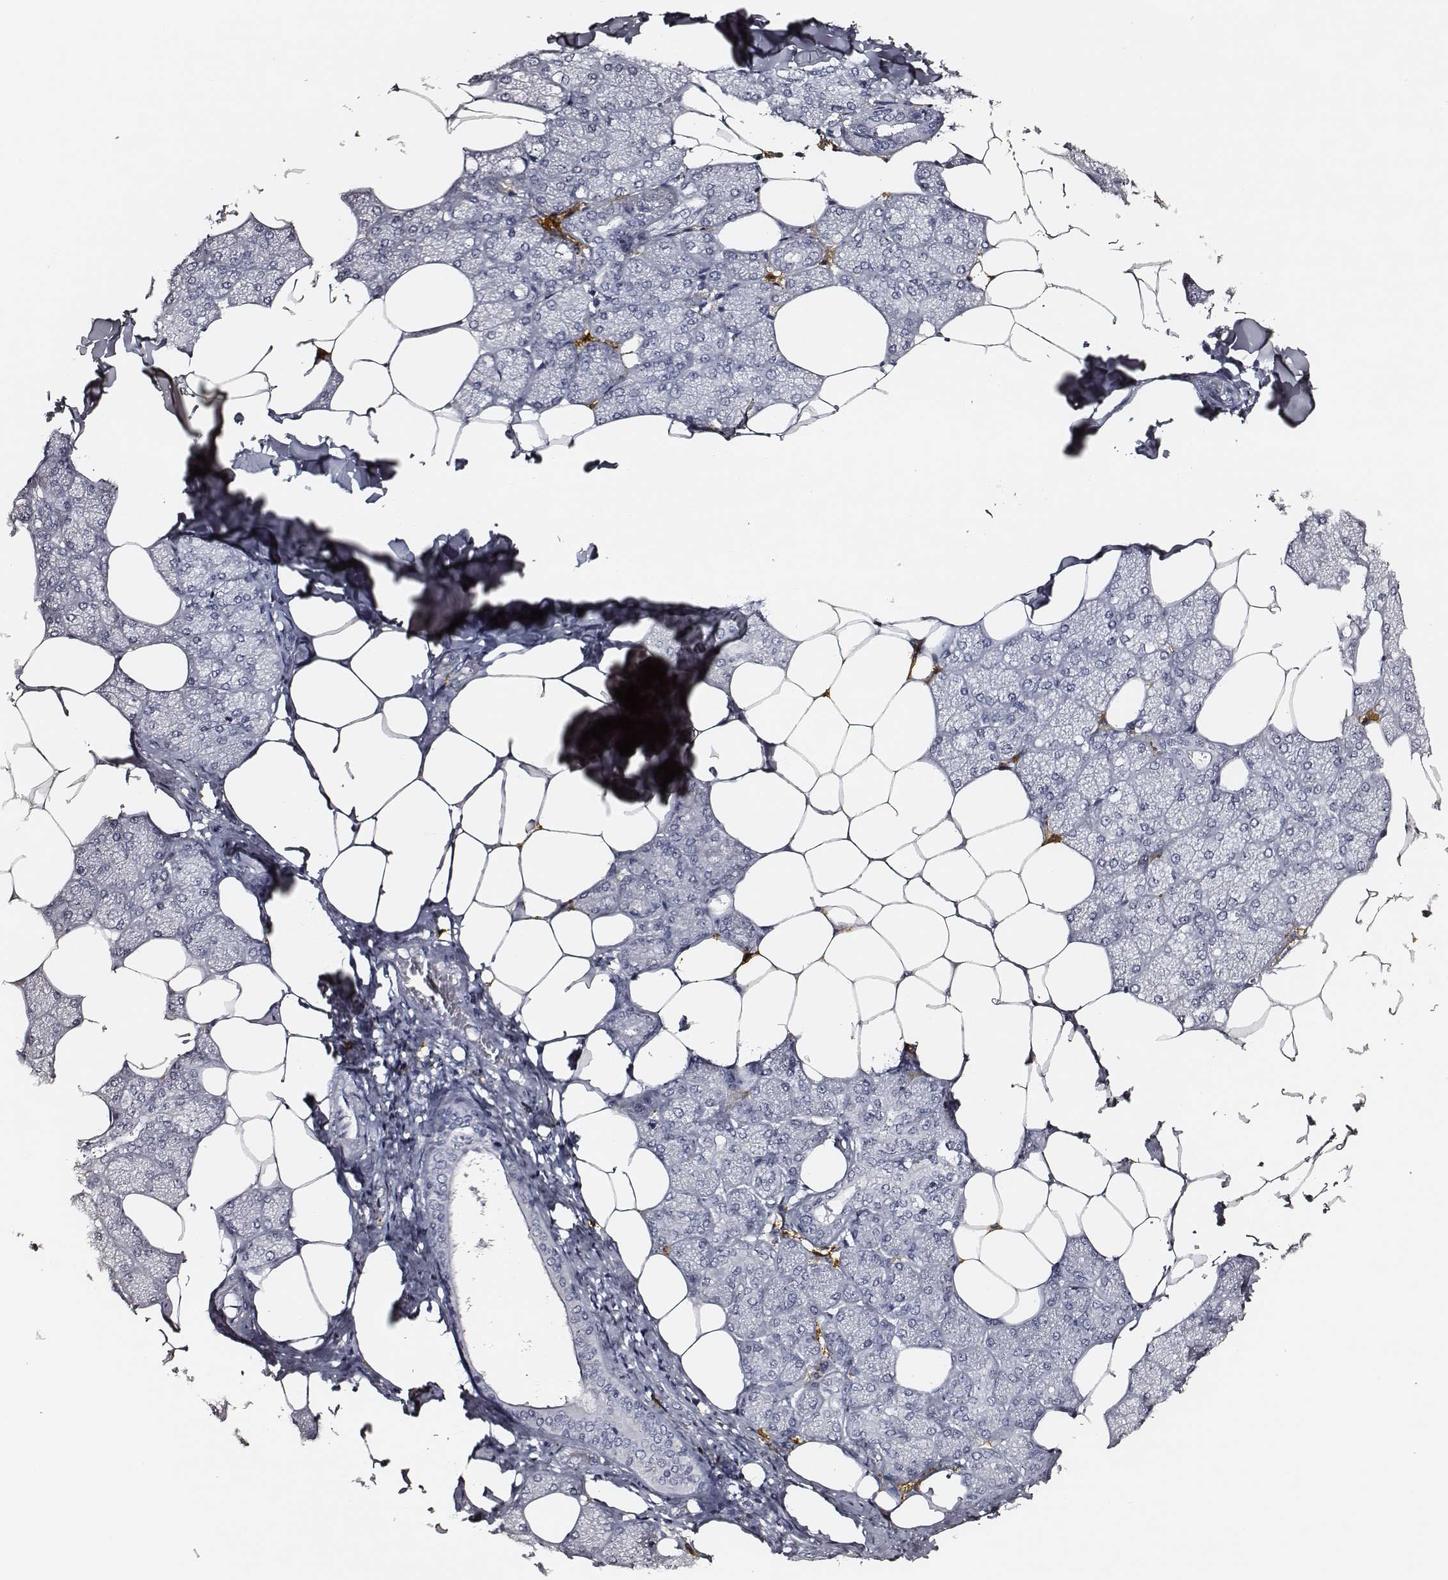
{"staining": {"intensity": "negative", "quantity": "none", "location": "none"}, "tissue": "salivary gland", "cell_type": "Glandular cells", "image_type": "normal", "snomed": [{"axis": "morphology", "description": "Normal tissue, NOS"}, {"axis": "topography", "description": "Salivary gland"}], "caption": "An immunohistochemistry histopathology image of normal salivary gland is shown. There is no staining in glandular cells of salivary gland.", "gene": "DPEP1", "patient": {"sex": "female", "age": 43}}